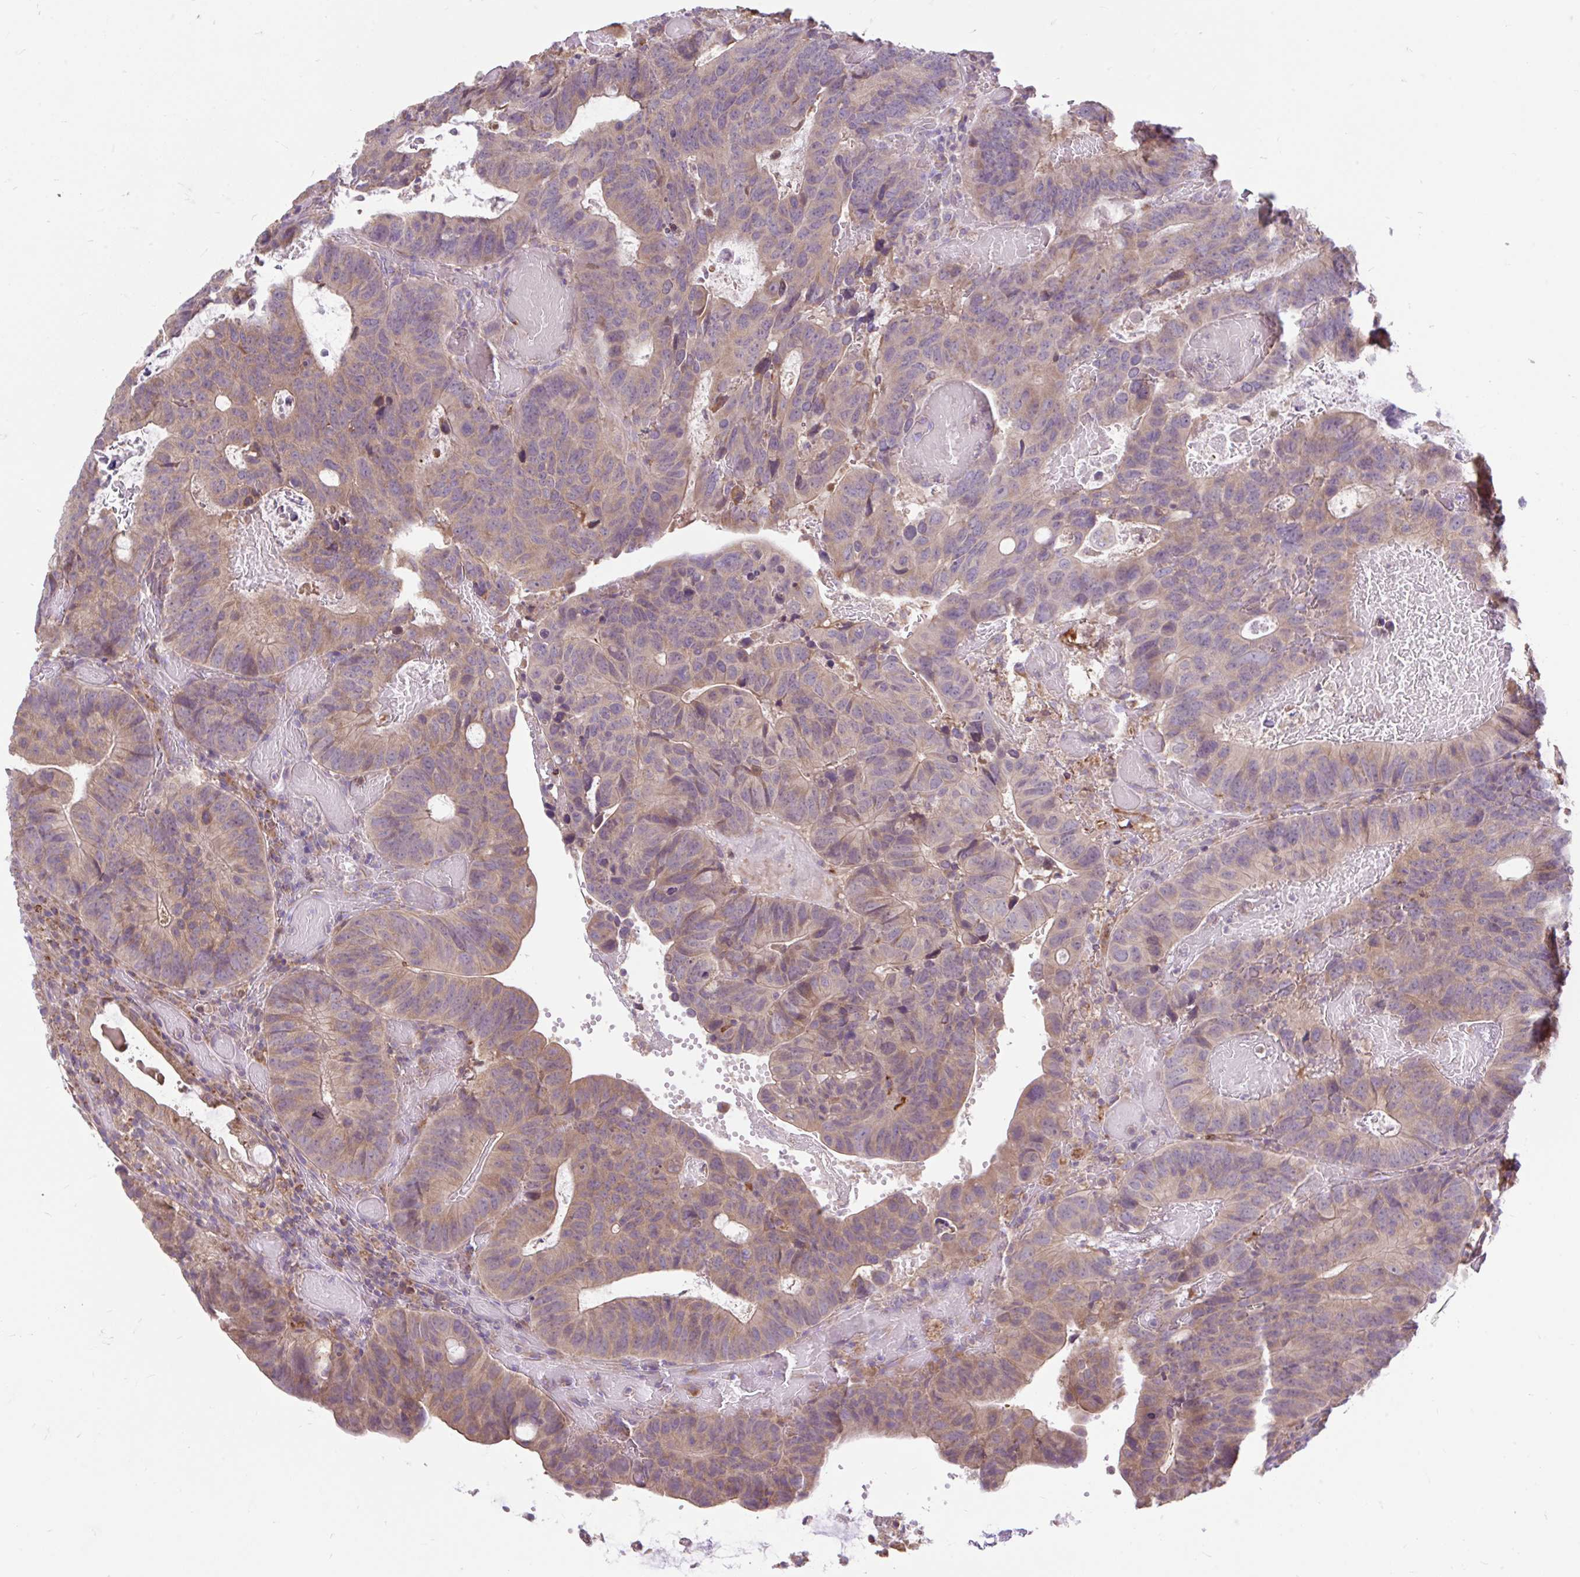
{"staining": {"intensity": "weak", "quantity": ">75%", "location": "cytoplasmic/membranous"}, "tissue": "colorectal cancer", "cell_type": "Tumor cells", "image_type": "cancer", "snomed": [{"axis": "morphology", "description": "Adenocarcinoma, NOS"}, {"axis": "topography", "description": "Colon"}], "caption": "Tumor cells demonstrate low levels of weak cytoplasmic/membranous positivity in approximately >75% of cells in colorectal cancer (adenocarcinoma). (DAB = brown stain, brightfield microscopy at high magnification).", "gene": "RALBP1", "patient": {"sex": "male", "age": 87}}